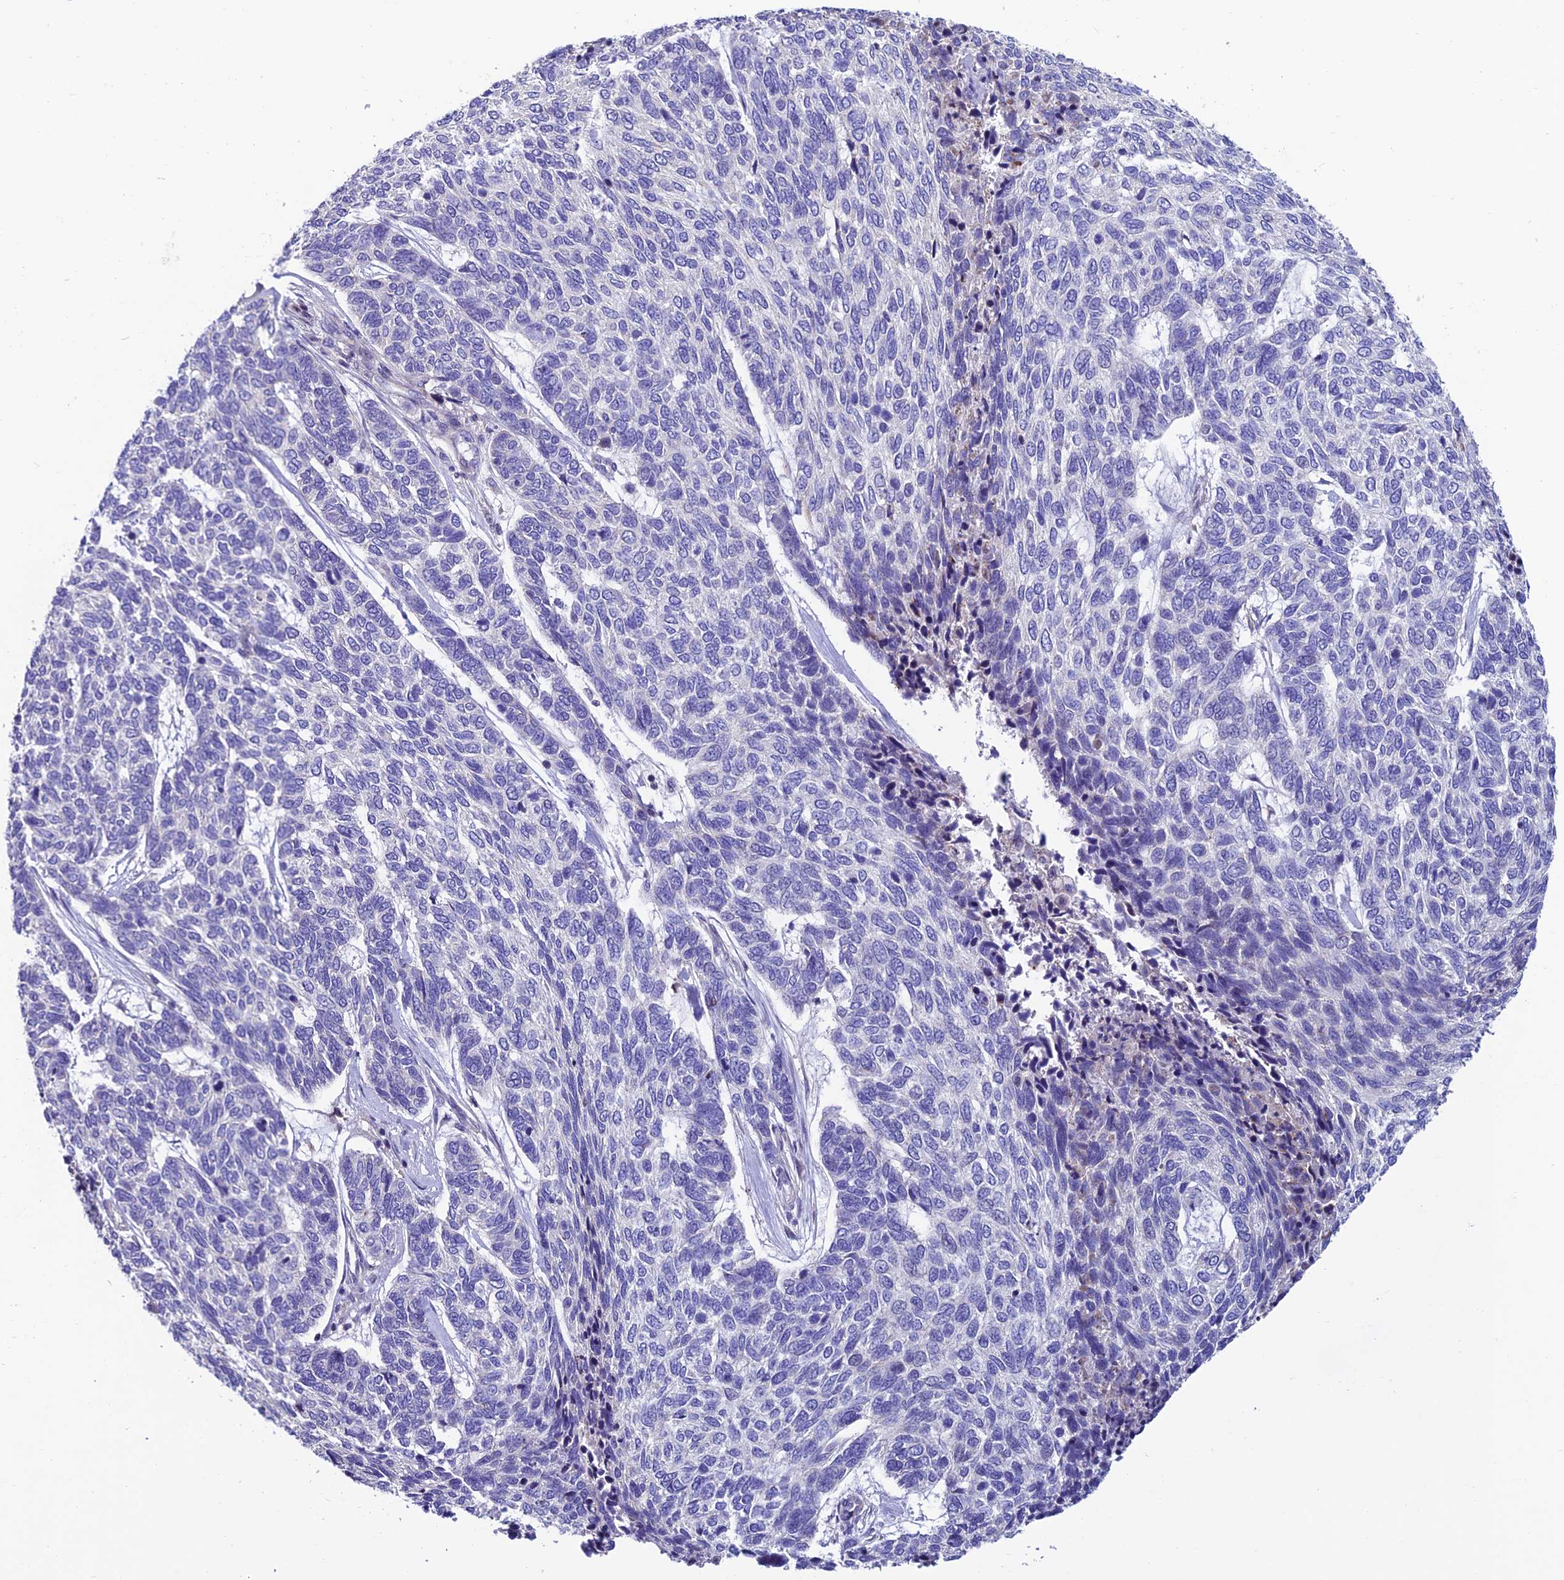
{"staining": {"intensity": "negative", "quantity": "none", "location": "none"}, "tissue": "skin cancer", "cell_type": "Tumor cells", "image_type": "cancer", "snomed": [{"axis": "morphology", "description": "Basal cell carcinoma"}, {"axis": "topography", "description": "Skin"}], "caption": "There is no significant positivity in tumor cells of skin basal cell carcinoma. The staining was performed using DAB (3,3'-diaminobenzidine) to visualize the protein expression in brown, while the nuclei were stained in blue with hematoxylin (Magnification: 20x).", "gene": "FAM178B", "patient": {"sex": "female", "age": 65}}